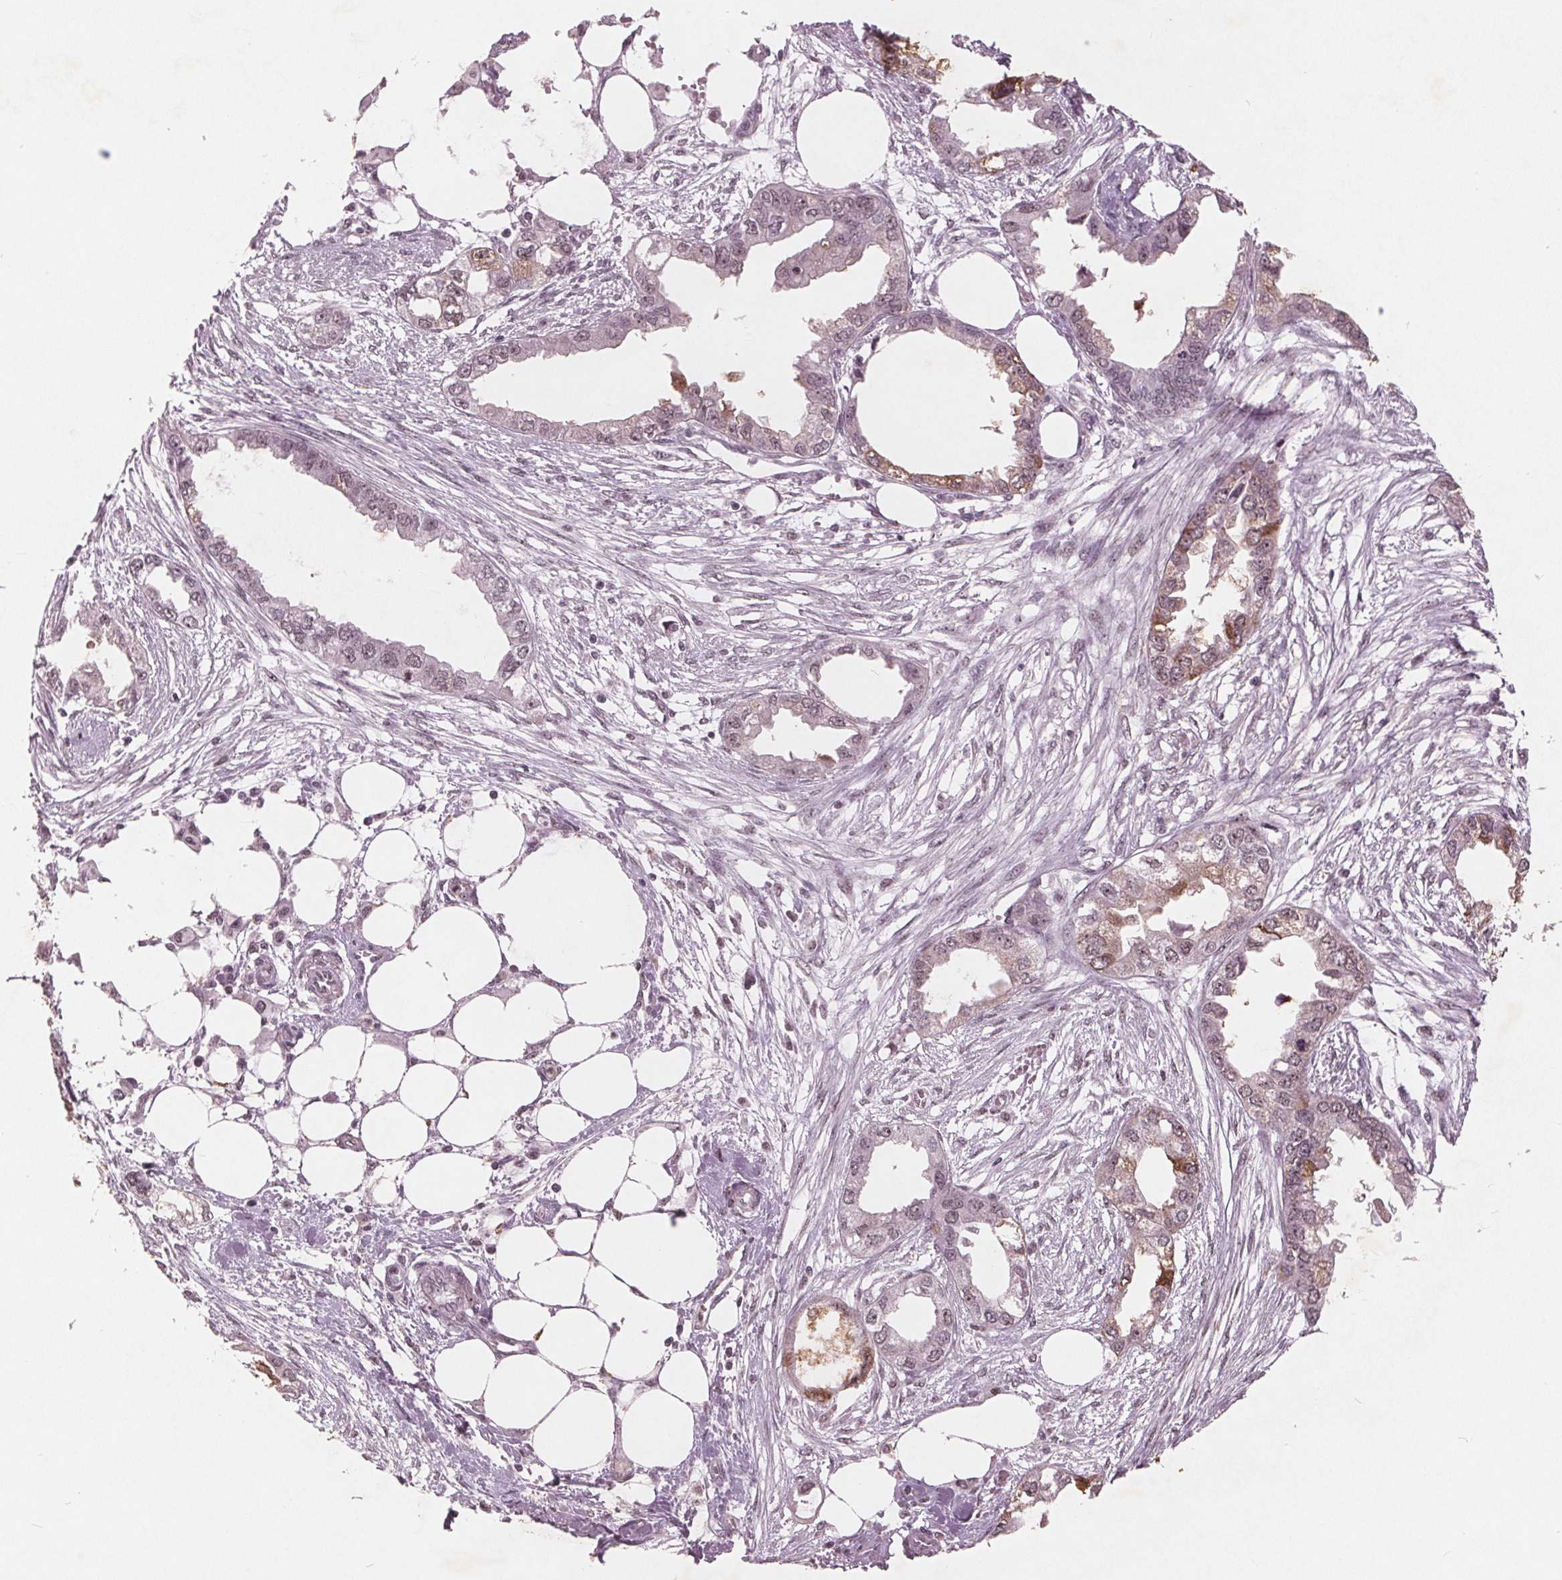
{"staining": {"intensity": "moderate", "quantity": "<25%", "location": "nuclear"}, "tissue": "endometrial cancer", "cell_type": "Tumor cells", "image_type": "cancer", "snomed": [{"axis": "morphology", "description": "Adenocarcinoma, NOS"}, {"axis": "morphology", "description": "Adenocarcinoma, metastatic, NOS"}, {"axis": "topography", "description": "Adipose tissue"}, {"axis": "topography", "description": "Endometrium"}], "caption": "Immunohistochemical staining of endometrial cancer (metastatic adenocarcinoma) reveals moderate nuclear protein expression in approximately <25% of tumor cells.", "gene": "RPS6KA2", "patient": {"sex": "female", "age": 67}}